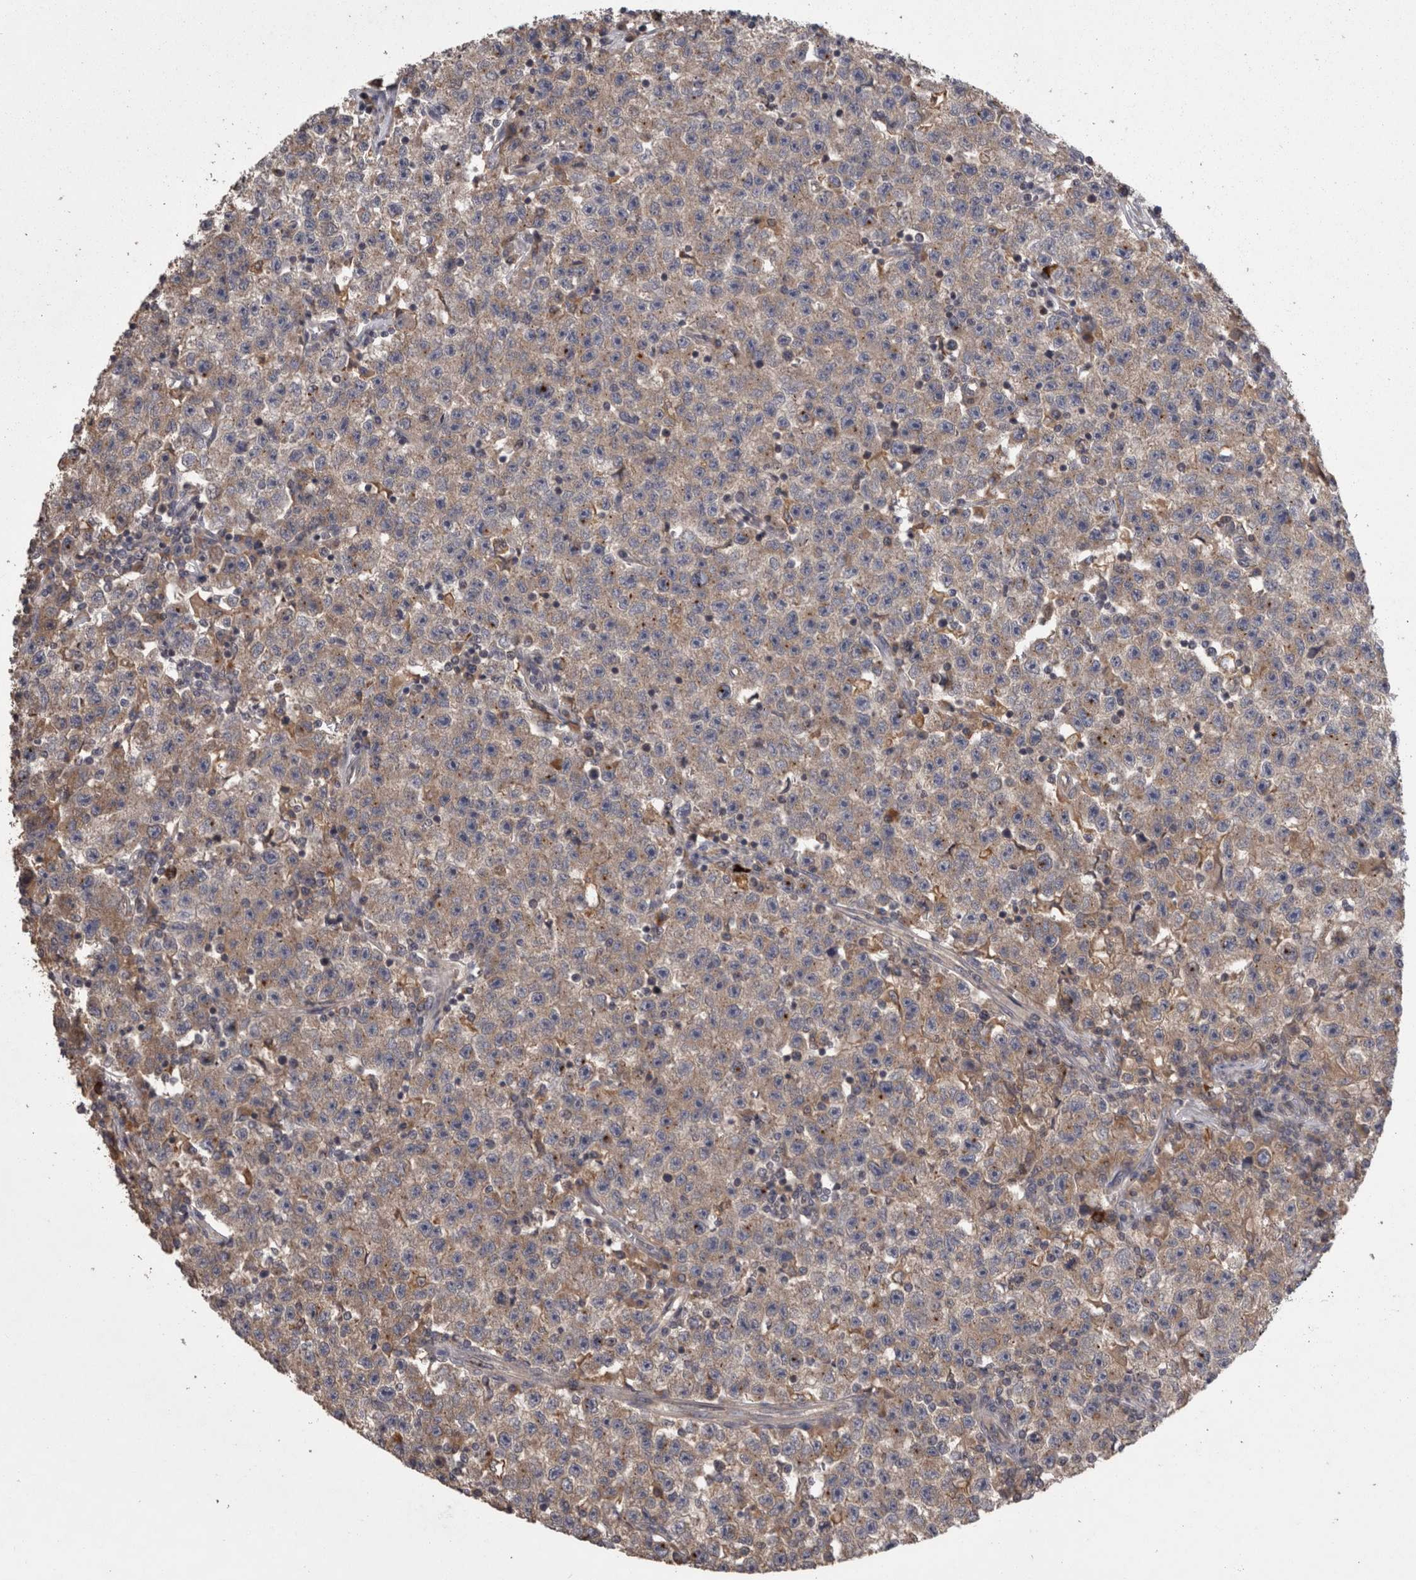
{"staining": {"intensity": "weak", "quantity": ">75%", "location": "cytoplasmic/membranous"}, "tissue": "testis cancer", "cell_type": "Tumor cells", "image_type": "cancer", "snomed": [{"axis": "morphology", "description": "Seminoma, NOS"}, {"axis": "topography", "description": "Testis"}], "caption": "DAB (3,3'-diaminobenzidine) immunohistochemical staining of seminoma (testis) demonstrates weak cytoplasmic/membranous protein positivity in about >75% of tumor cells.", "gene": "PCM1", "patient": {"sex": "male", "age": 22}}